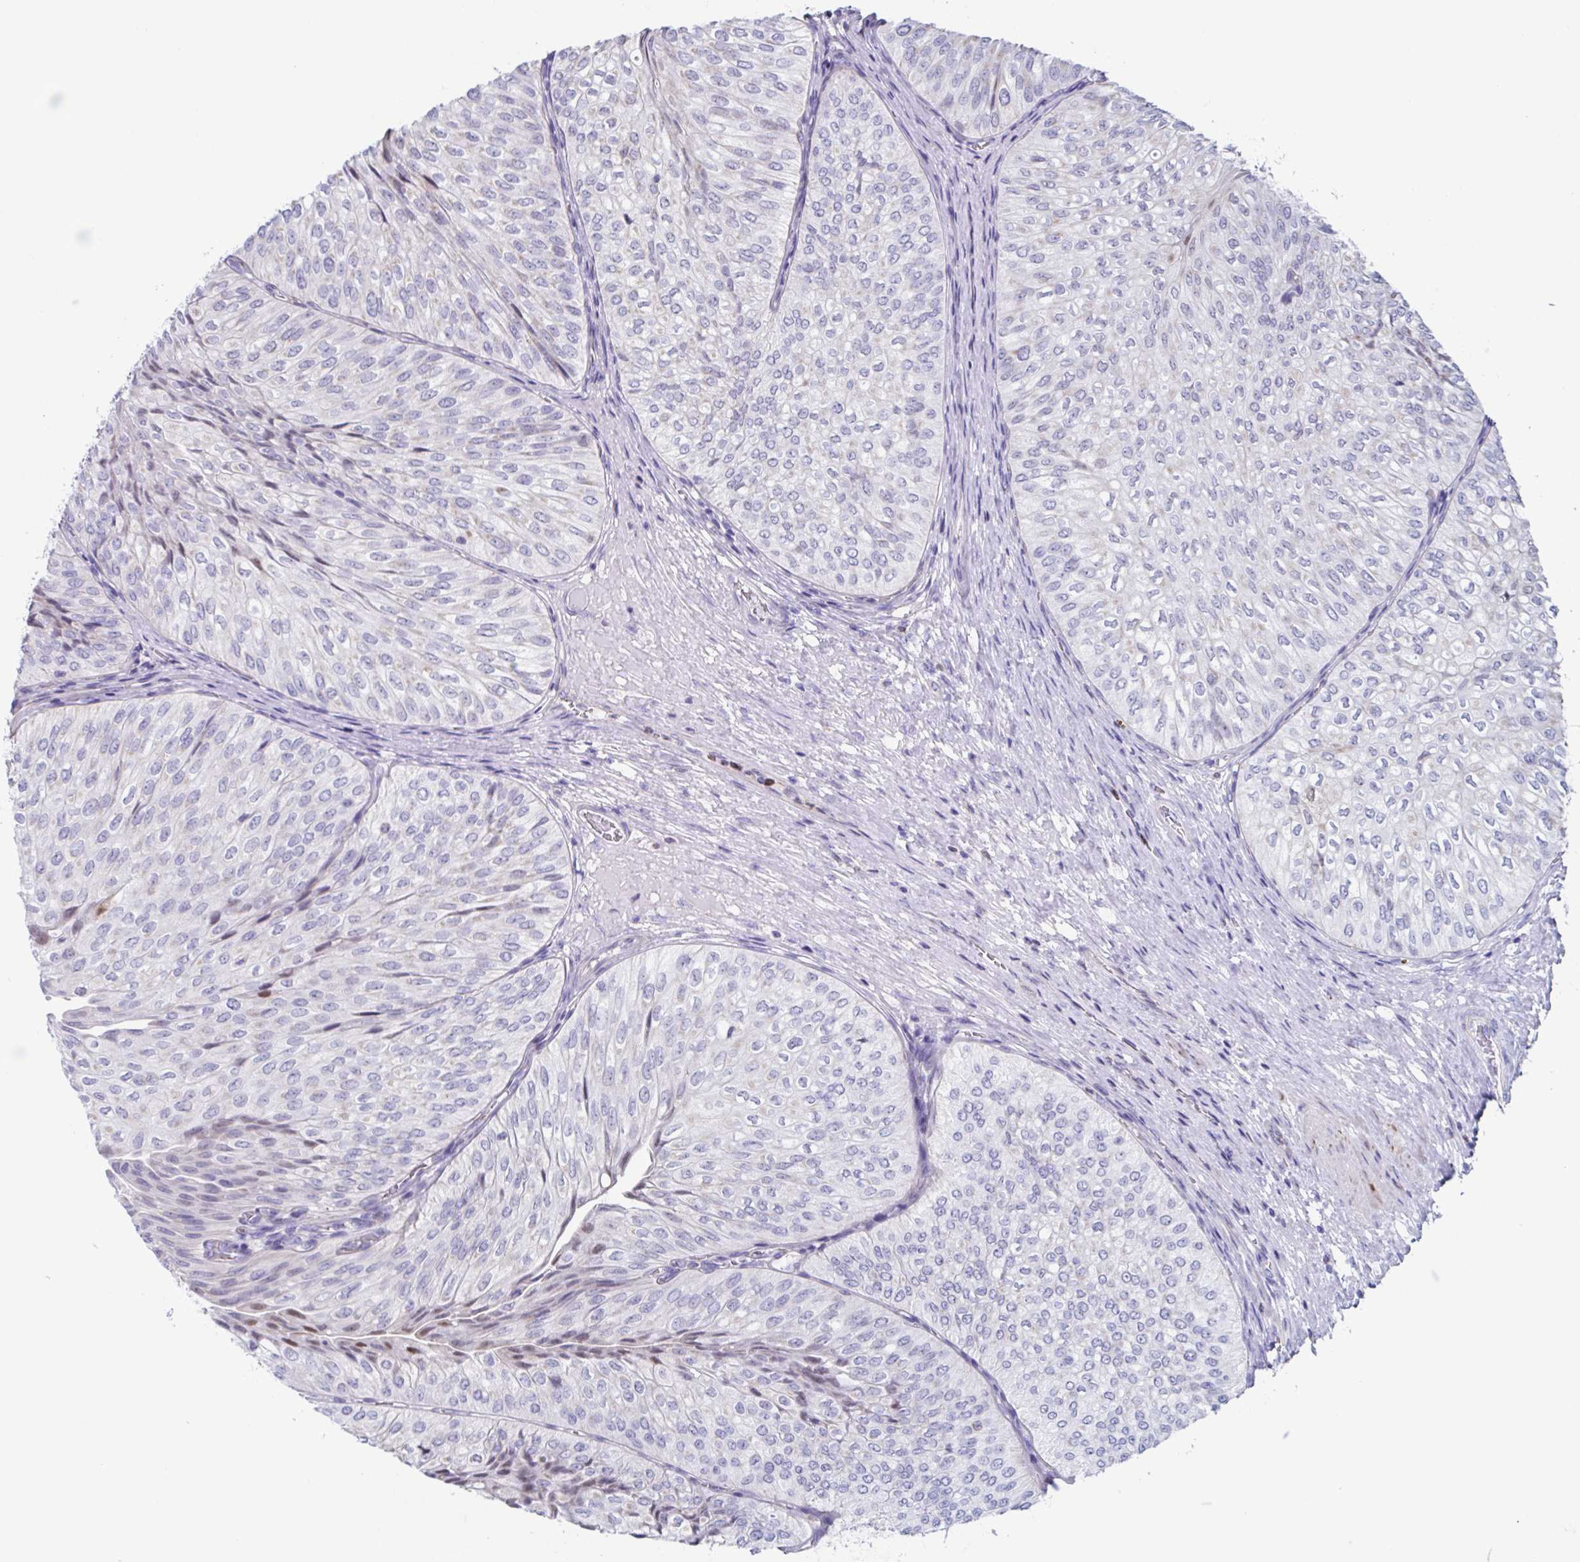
{"staining": {"intensity": "negative", "quantity": "none", "location": "none"}, "tissue": "urothelial cancer", "cell_type": "Tumor cells", "image_type": "cancer", "snomed": [{"axis": "morphology", "description": "Urothelial carcinoma, NOS"}, {"axis": "topography", "description": "Urinary bladder"}], "caption": "Immunohistochemistry micrograph of neoplastic tissue: transitional cell carcinoma stained with DAB reveals no significant protein expression in tumor cells. (DAB IHC with hematoxylin counter stain).", "gene": "PBOV1", "patient": {"sex": "male", "age": 62}}